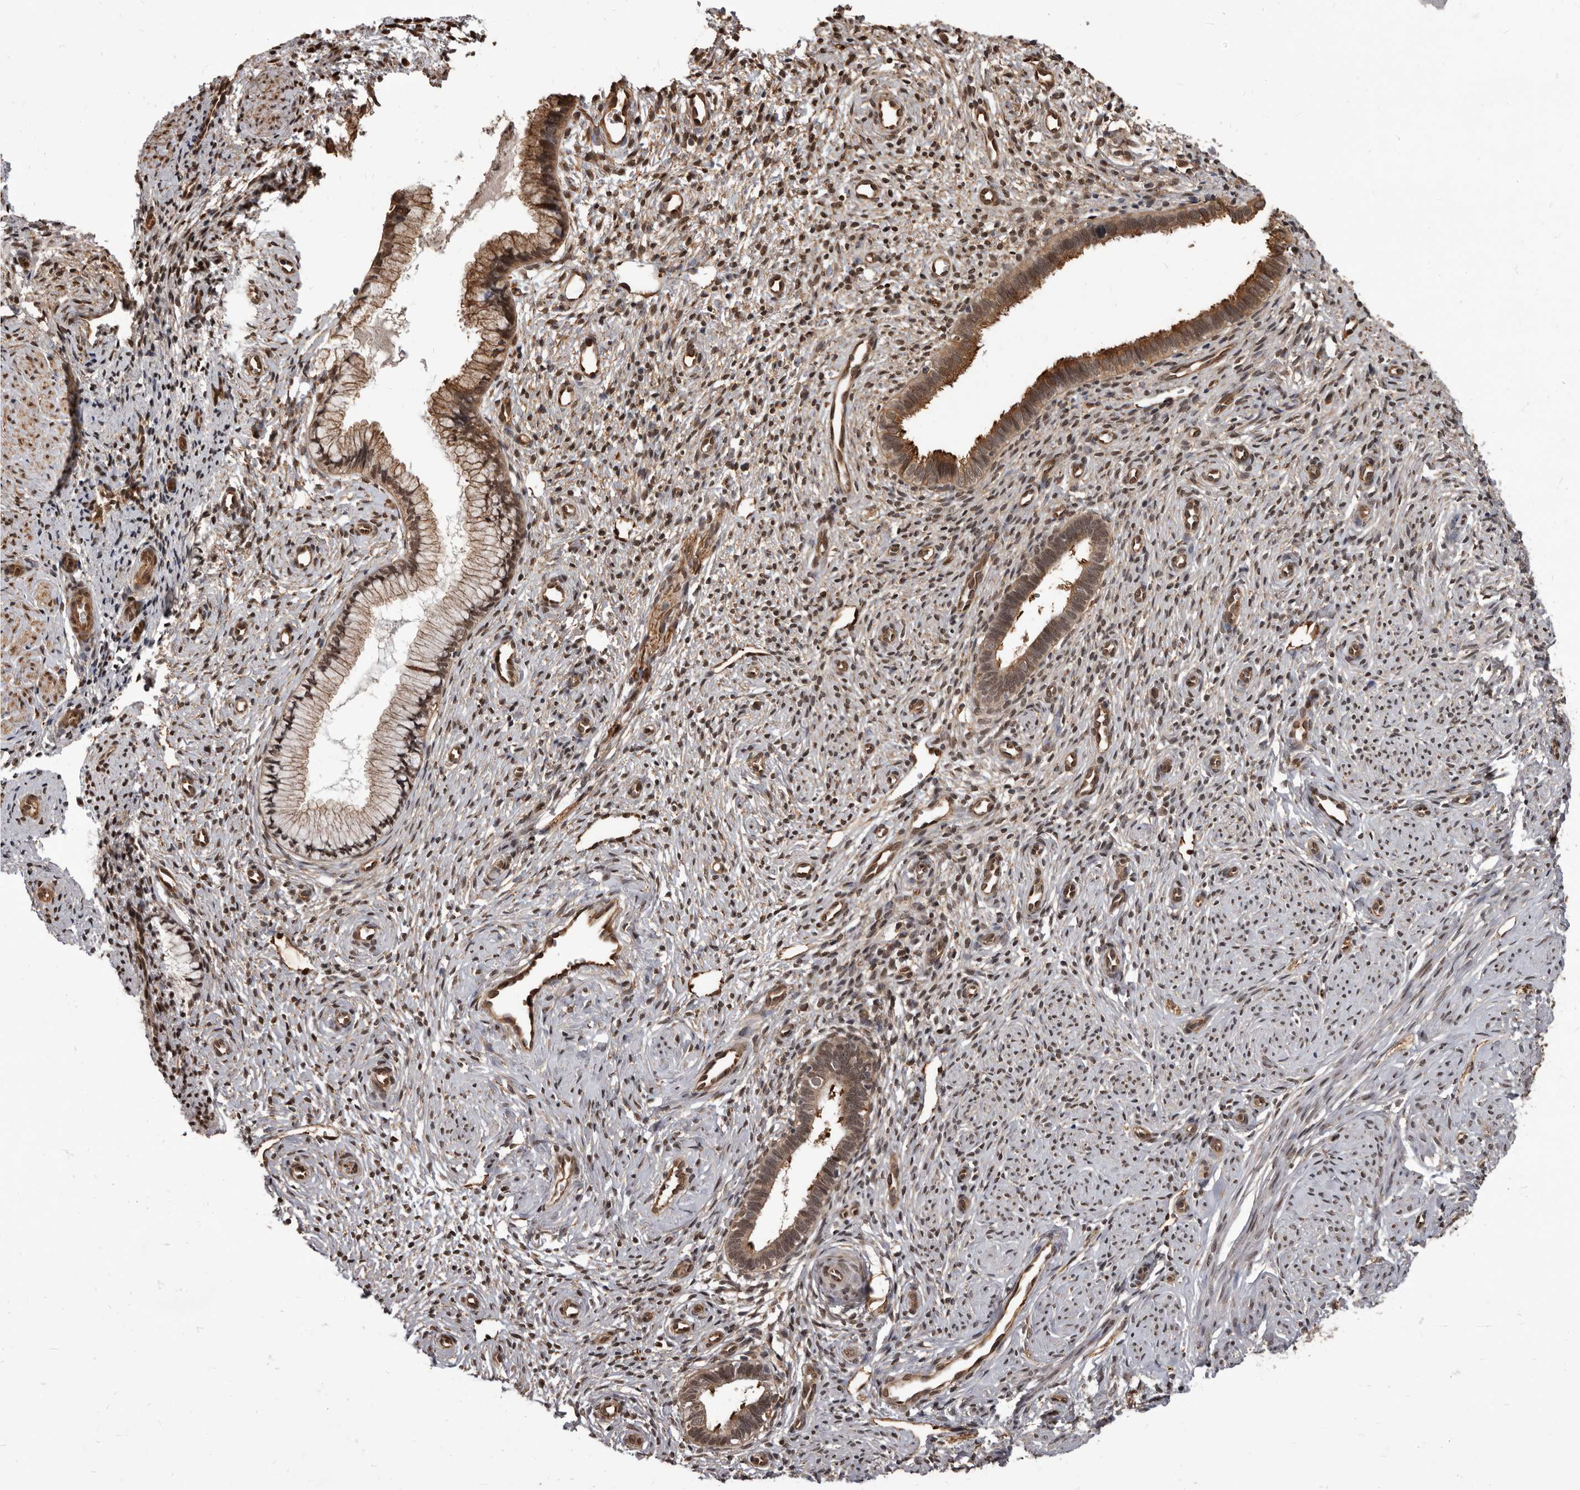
{"staining": {"intensity": "moderate", "quantity": ">75%", "location": "cytoplasmic/membranous,nuclear"}, "tissue": "cervix", "cell_type": "Glandular cells", "image_type": "normal", "snomed": [{"axis": "morphology", "description": "Normal tissue, NOS"}, {"axis": "topography", "description": "Cervix"}], "caption": "An image of human cervix stained for a protein exhibits moderate cytoplasmic/membranous,nuclear brown staining in glandular cells. Using DAB (3,3'-diaminobenzidine) (brown) and hematoxylin (blue) stains, captured at high magnification using brightfield microscopy.", "gene": "ADAMTS20", "patient": {"sex": "female", "age": 27}}